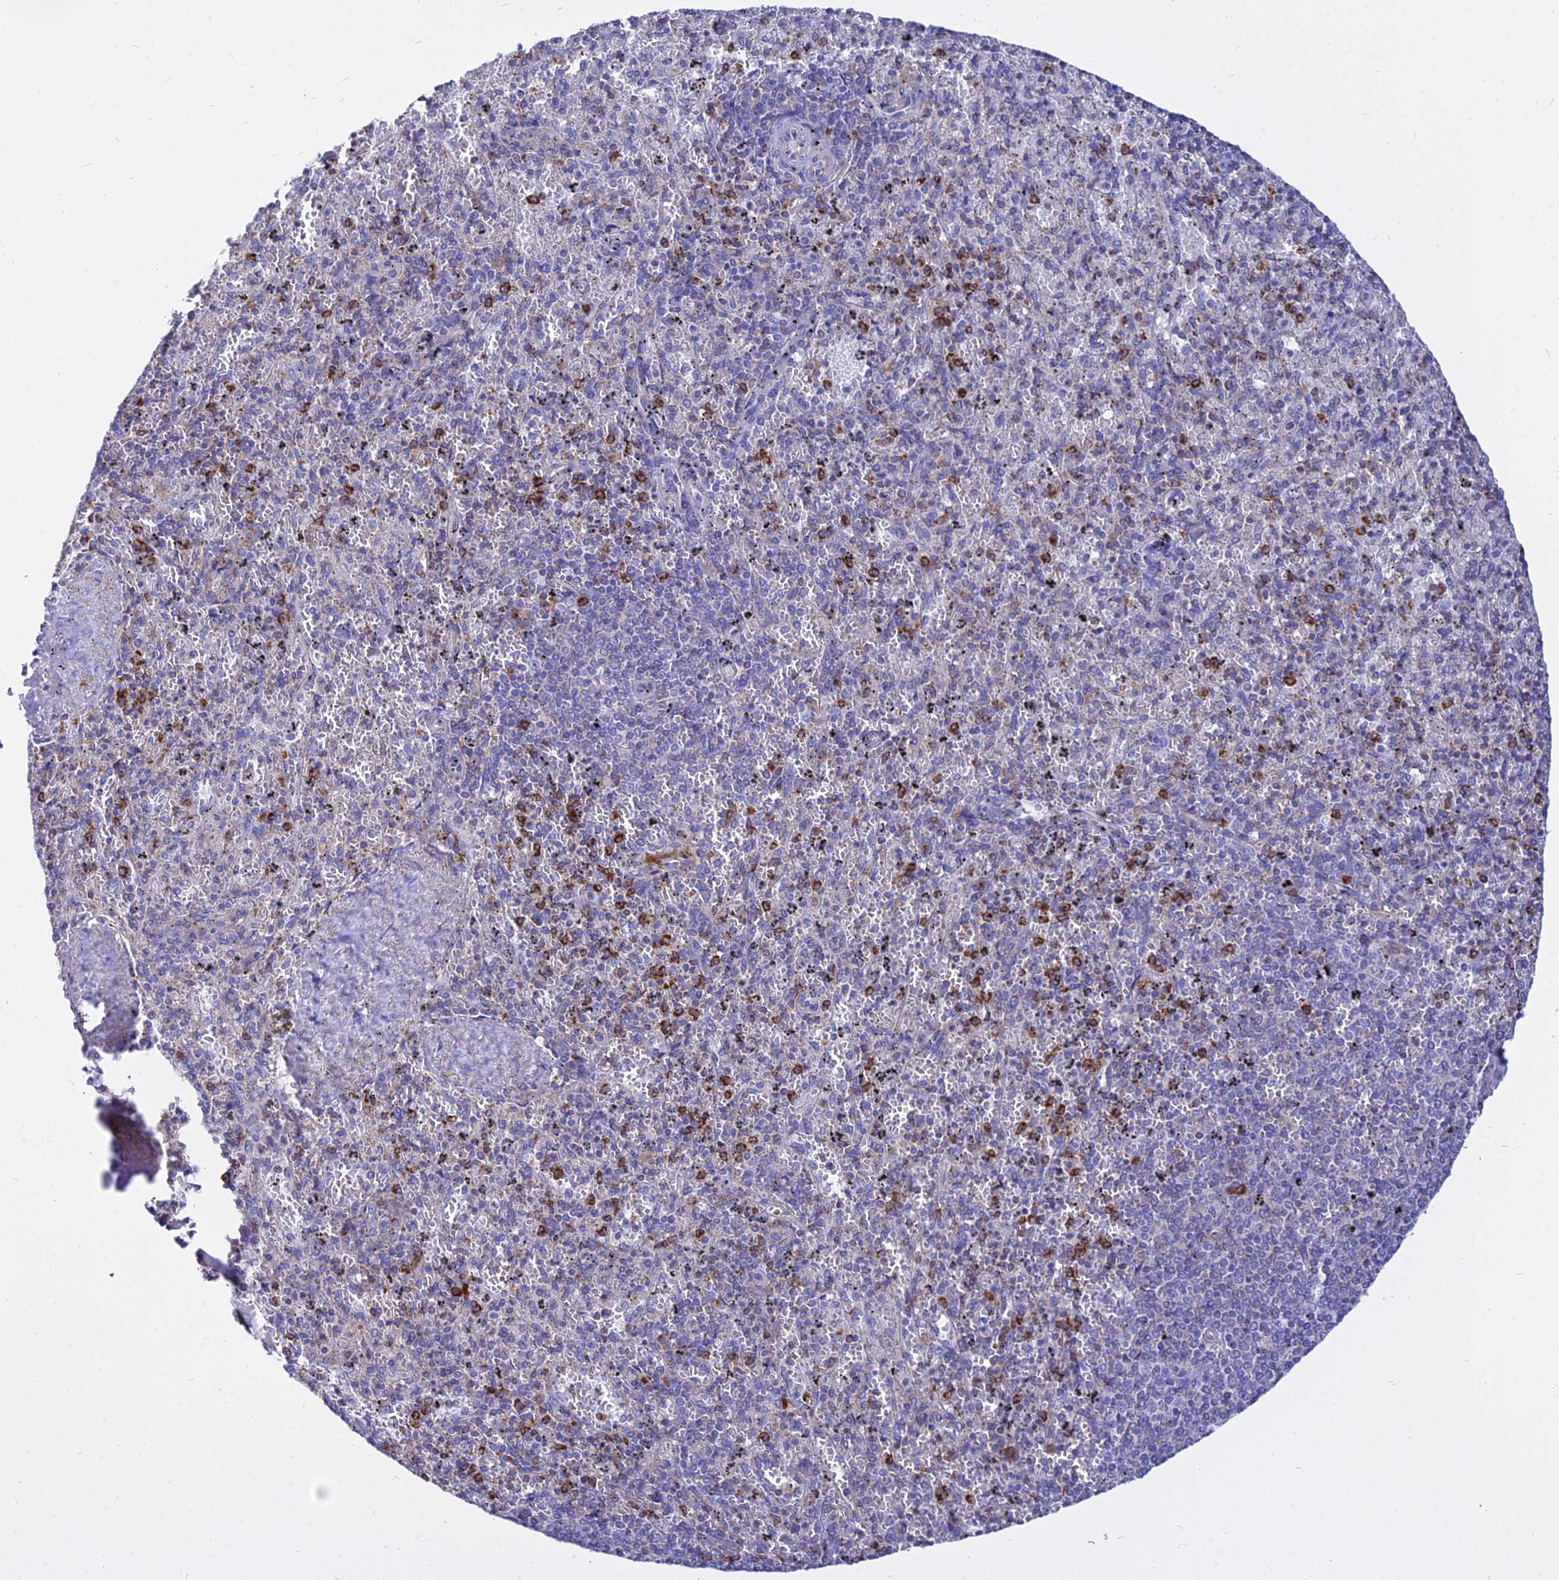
{"staining": {"intensity": "strong", "quantity": "<25%", "location": "cytoplasmic/membranous"}, "tissue": "spleen", "cell_type": "Cells in red pulp", "image_type": "normal", "snomed": [{"axis": "morphology", "description": "Normal tissue, NOS"}, {"axis": "topography", "description": "Spleen"}], "caption": "Normal spleen was stained to show a protein in brown. There is medium levels of strong cytoplasmic/membranous staining in about <25% of cells in red pulp.", "gene": "AGTRAP", "patient": {"sex": "male", "age": 82}}